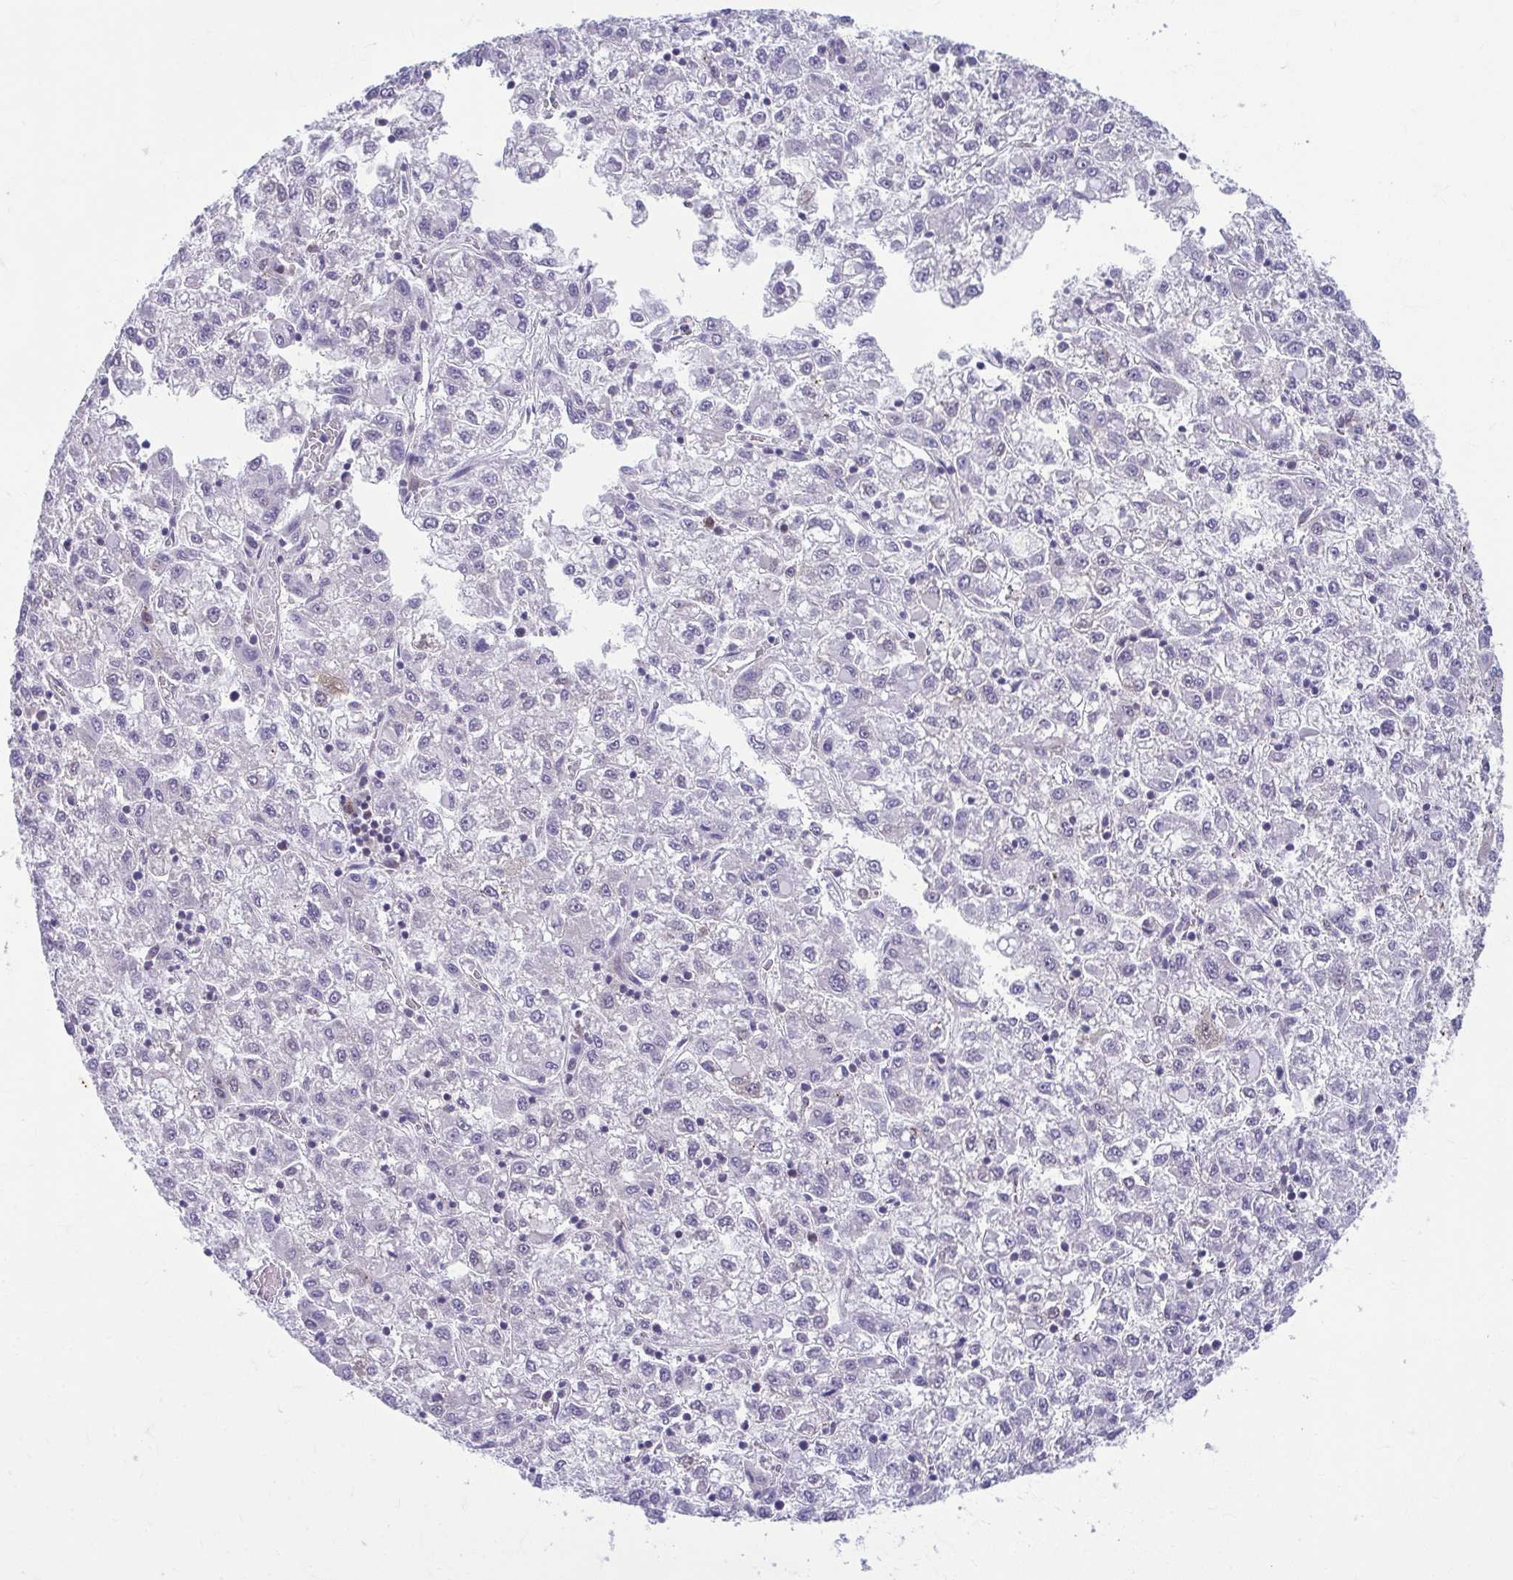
{"staining": {"intensity": "negative", "quantity": "none", "location": "none"}, "tissue": "liver cancer", "cell_type": "Tumor cells", "image_type": "cancer", "snomed": [{"axis": "morphology", "description": "Carcinoma, Hepatocellular, NOS"}, {"axis": "topography", "description": "Liver"}], "caption": "The IHC photomicrograph has no significant staining in tumor cells of liver cancer (hepatocellular carcinoma) tissue.", "gene": "TMEM108", "patient": {"sex": "male", "age": 40}}